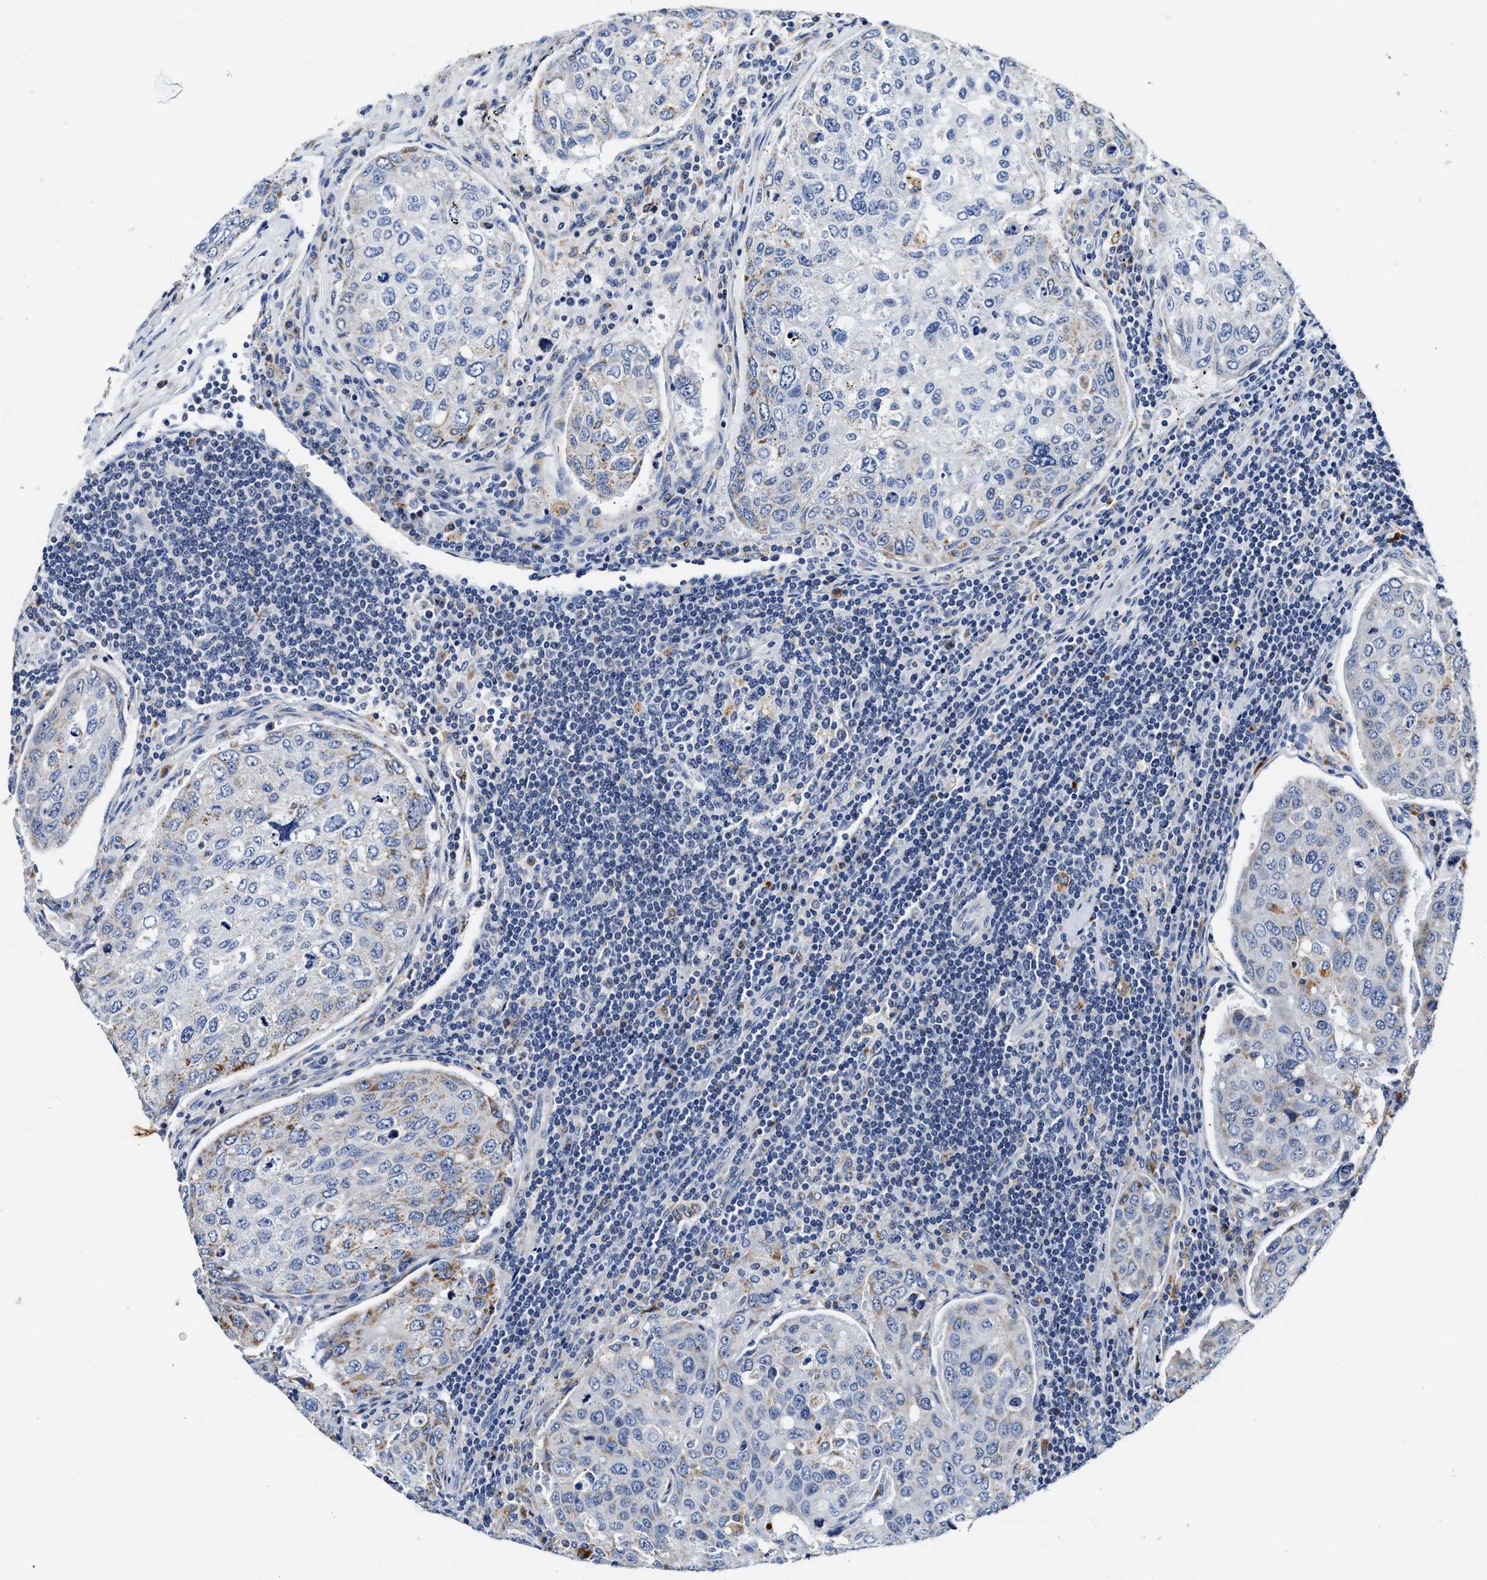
{"staining": {"intensity": "weak", "quantity": "<25%", "location": "cytoplasmic/membranous"}, "tissue": "urothelial cancer", "cell_type": "Tumor cells", "image_type": "cancer", "snomed": [{"axis": "morphology", "description": "Urothelial carcinoma, High grade"}, {"axis": "topography", "description": "Lymph node"}, {"axis": "topography", "description": "Urinary bladder"}], "caption": "Immunohistochemistry (IHC) photomicrograph of neoplastic tissue: urothelial carcinoma (high-grade) stained with DAB (3,3'-diaminobenzidine) shows no significant protein expression in tumor cells.", "gene": "ACADVL", "patient": {"sex": "male", "age": 51}}